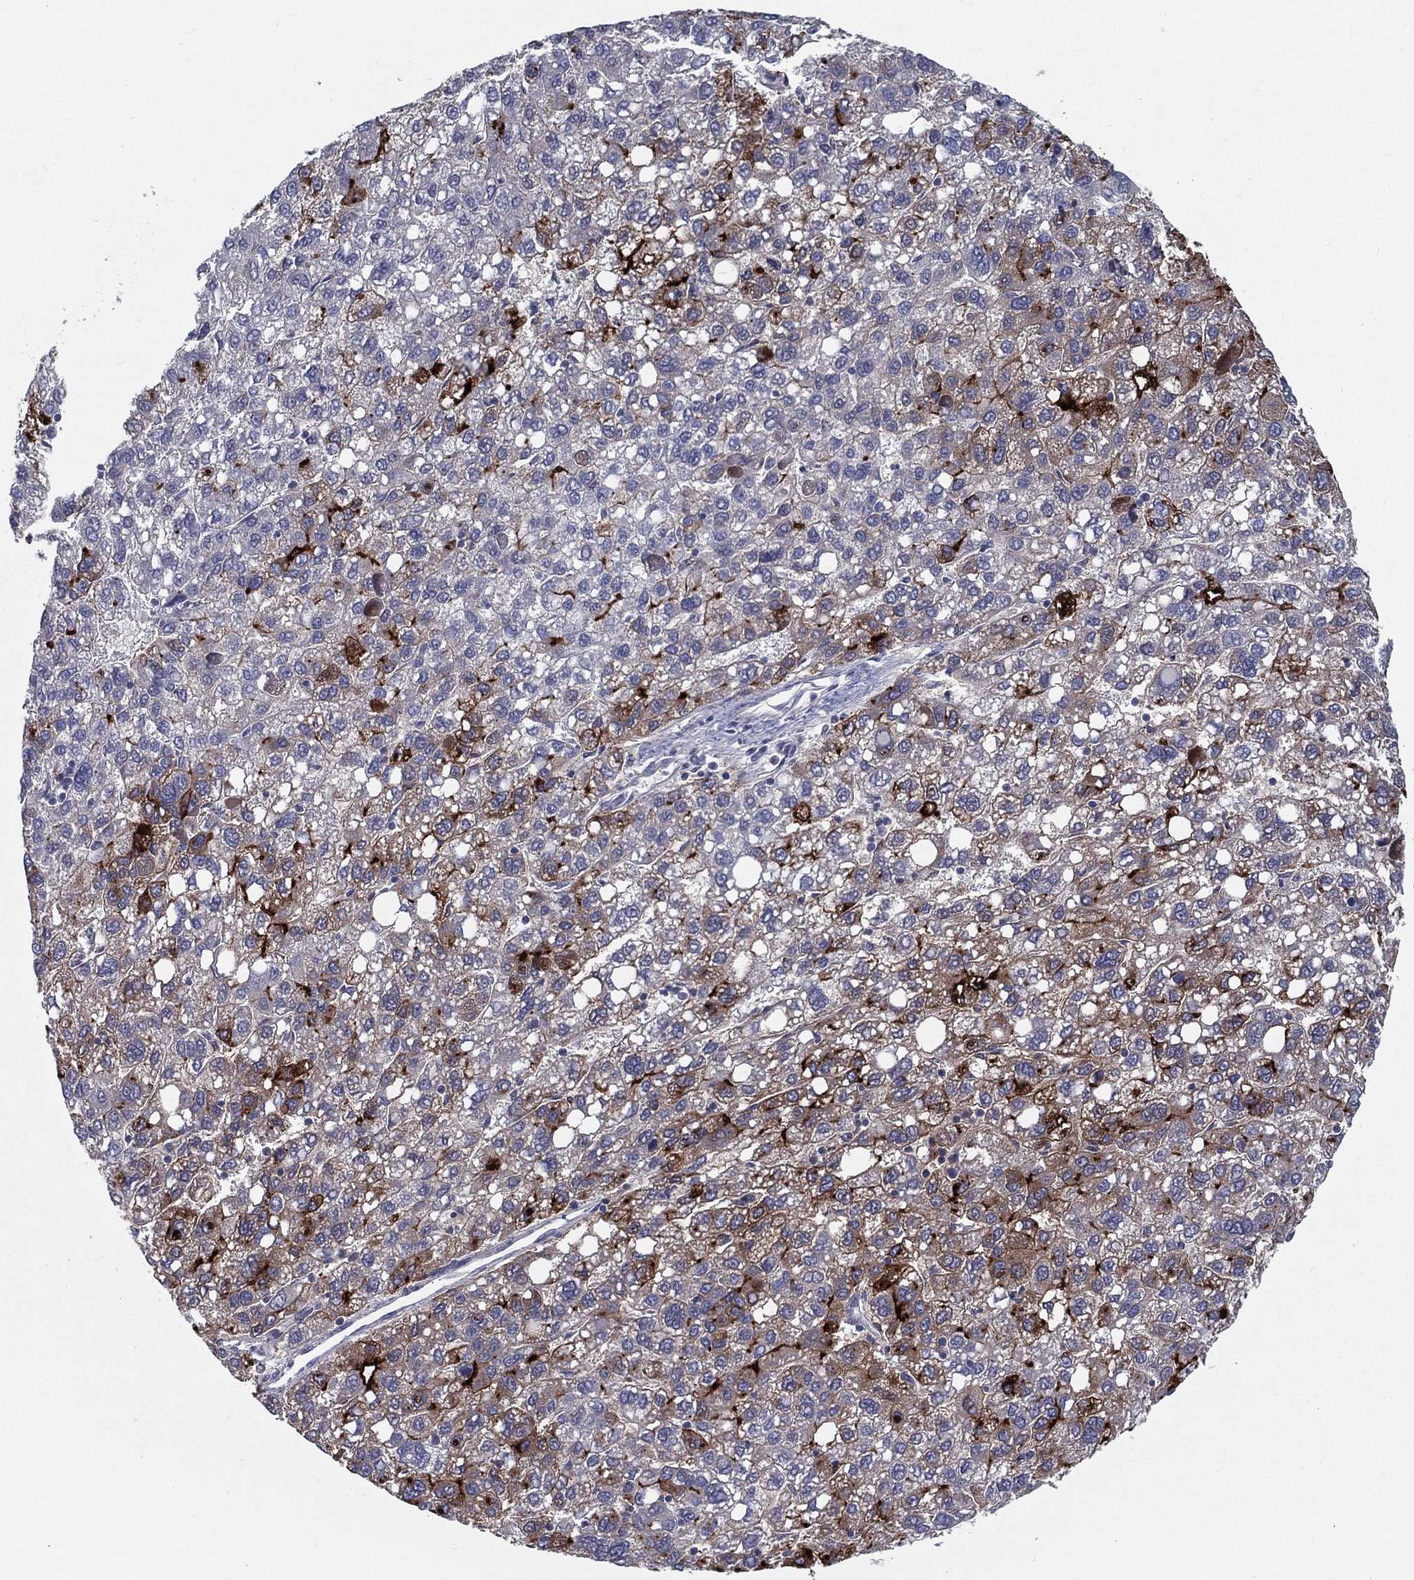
{"staining": {"intensity": "strong", "quantity": "<25%", "location": "cytoplasmic/membranous"}, "tissue": "liver cancer", "cell_type": "Tumor cells", "image_type": "cancer", "snomed": [{"axis": "morphology", "description": "Carcinoma, Hepatocellular, NOS"}, {"axis": "topography", "description": "Liver"}], "caption": "DAB (3,3'-diaminobenzidine) immunohistochemical staining of human liver cancer reveals strong cytoplasmic/membranous protein expression in approximately <25% of tumor cells.", "gene": "ACE2", "patient": {"sex": "female", "age": 82}}